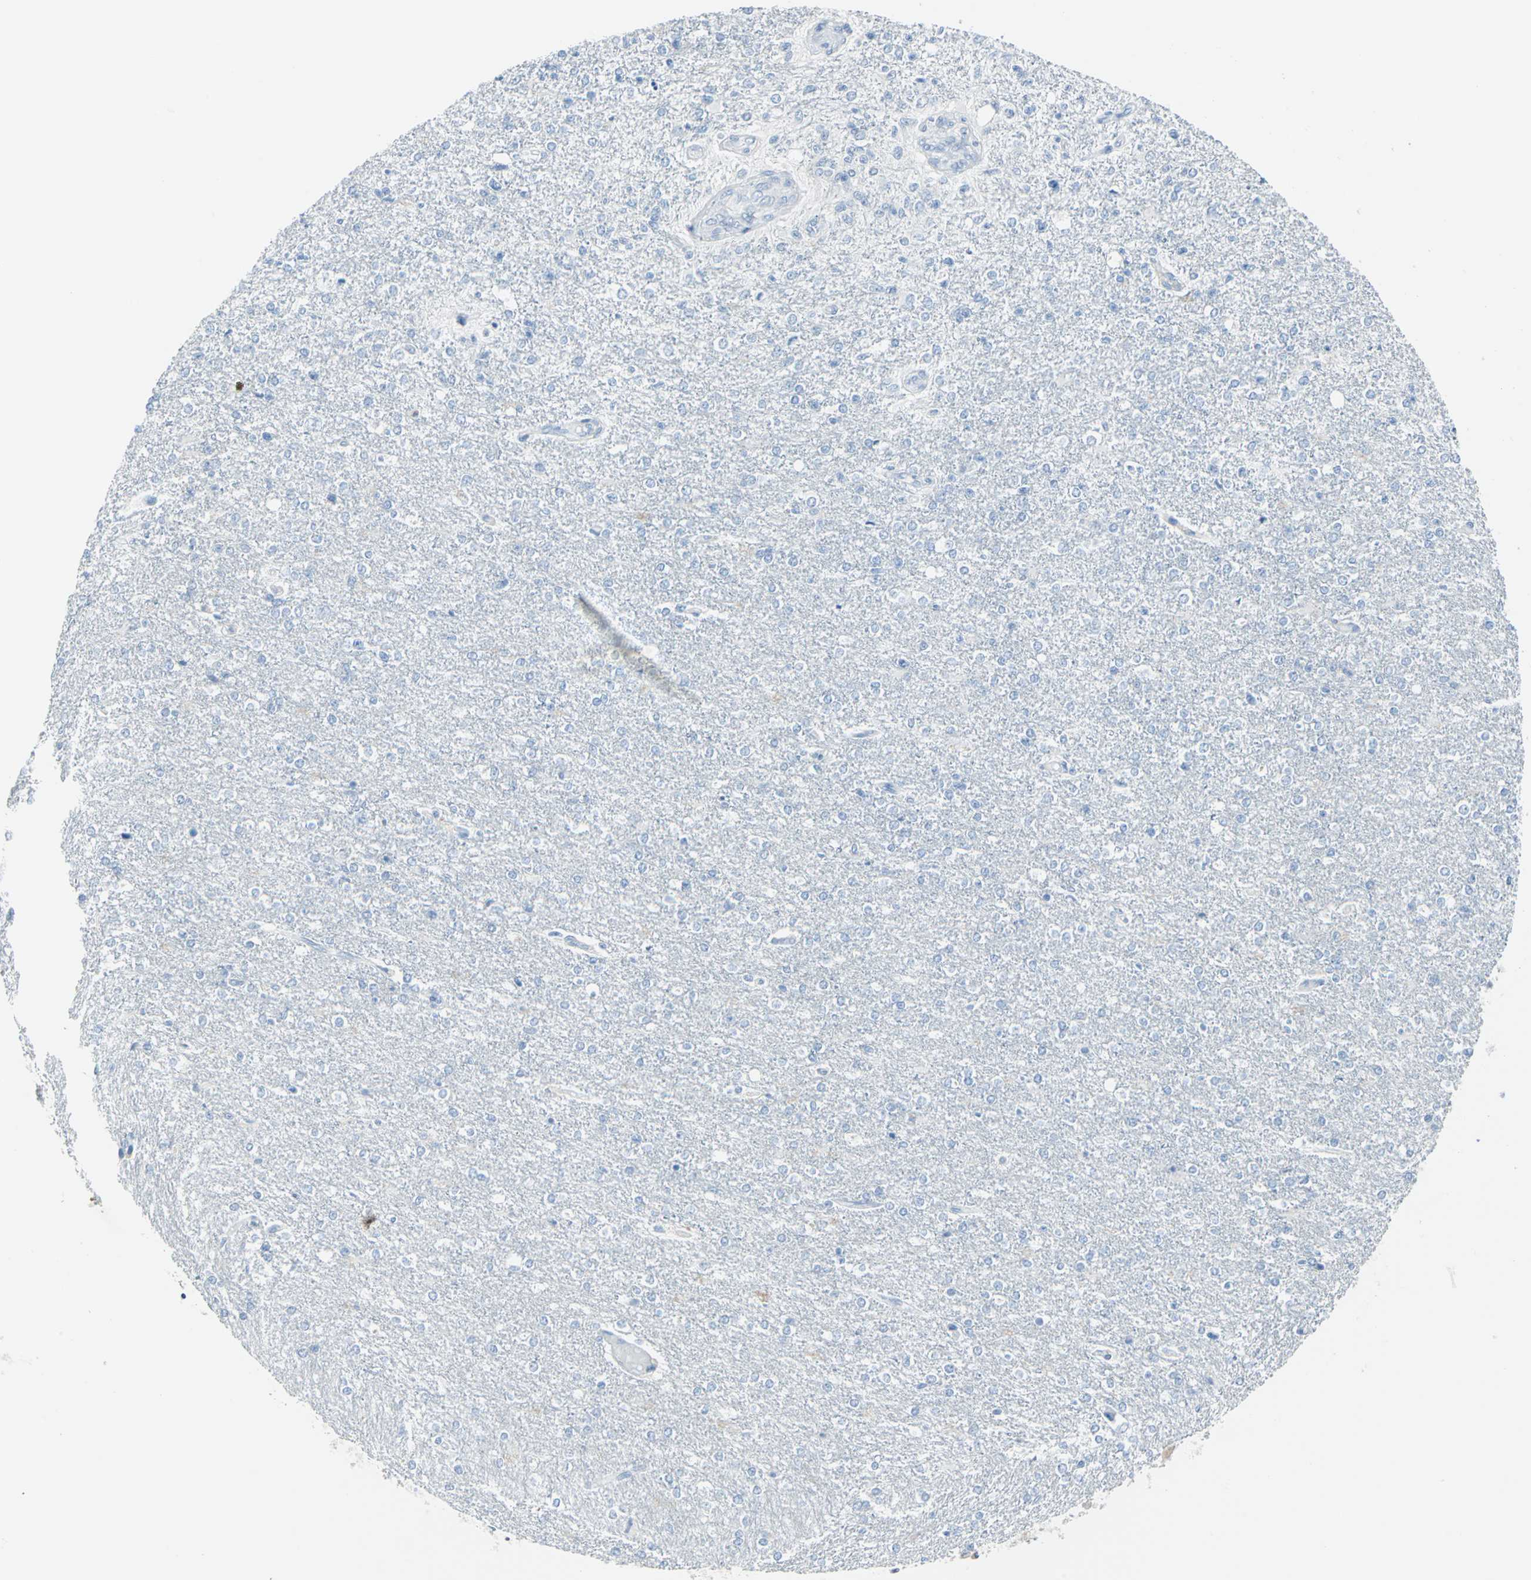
{"staining": {"intensity": "negative", "quantity": "none", "location": "none"}, "tissue": "glioma", "cell_type": "Tumor cells", "image_type": "cancer", "snomed": [{"axis": "morphology", "description": "Glioma, malignant, High grade"}, {"axis": "topography", "description": "Cerebral cortex"}], "caption": "Glioma was stained to show a protein in brown. There is no significant staining in tumor cells.", "gene": "SFN", "patient": {"sex": "male", "age": 76}}